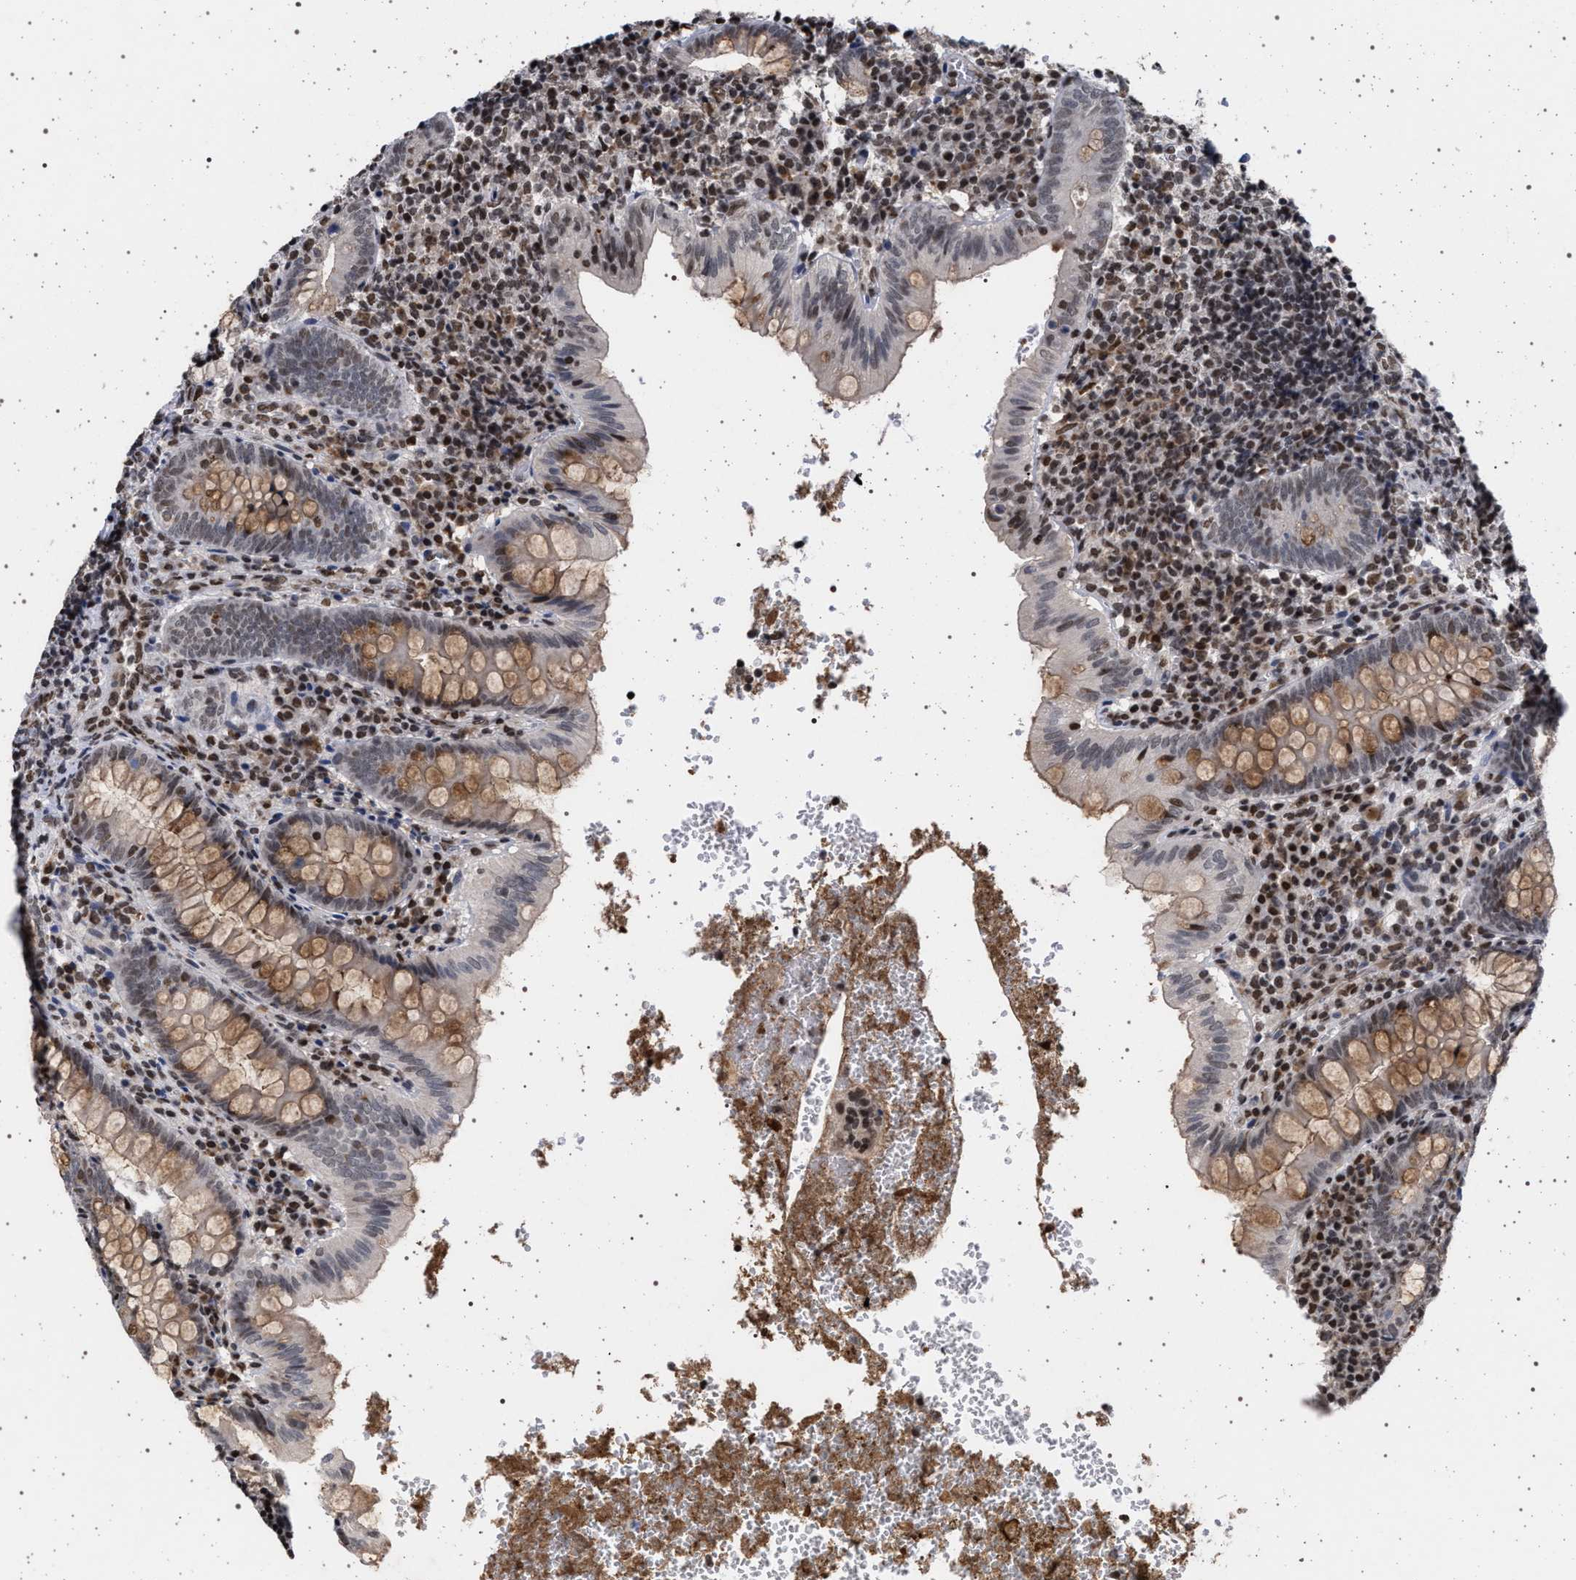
{"staining": {"intensity": "moderate", "quantity": ">75%", "location": "cytoplasmic/membranous,nuclear"}, "tissue": "appendix", "cell_type": "Glandular cells", "image_type": "normal", "snomed": [{"axis": "morphology", "description": "Normal tissue, NOS"}, {"axis": "topography", "description": "Appendix"}], "caption": "The immunohistochemical stain labels moderate cytoplasmic/membranous,nuclear expression in glandular cells of unremarkable appendix. (DAB (3,3'-diaminobenzidine) IHC, brown staining for protein, blue staining for nuclei).", "gene": "PHF12", "patient": {"sex": "male", "age": 8}}